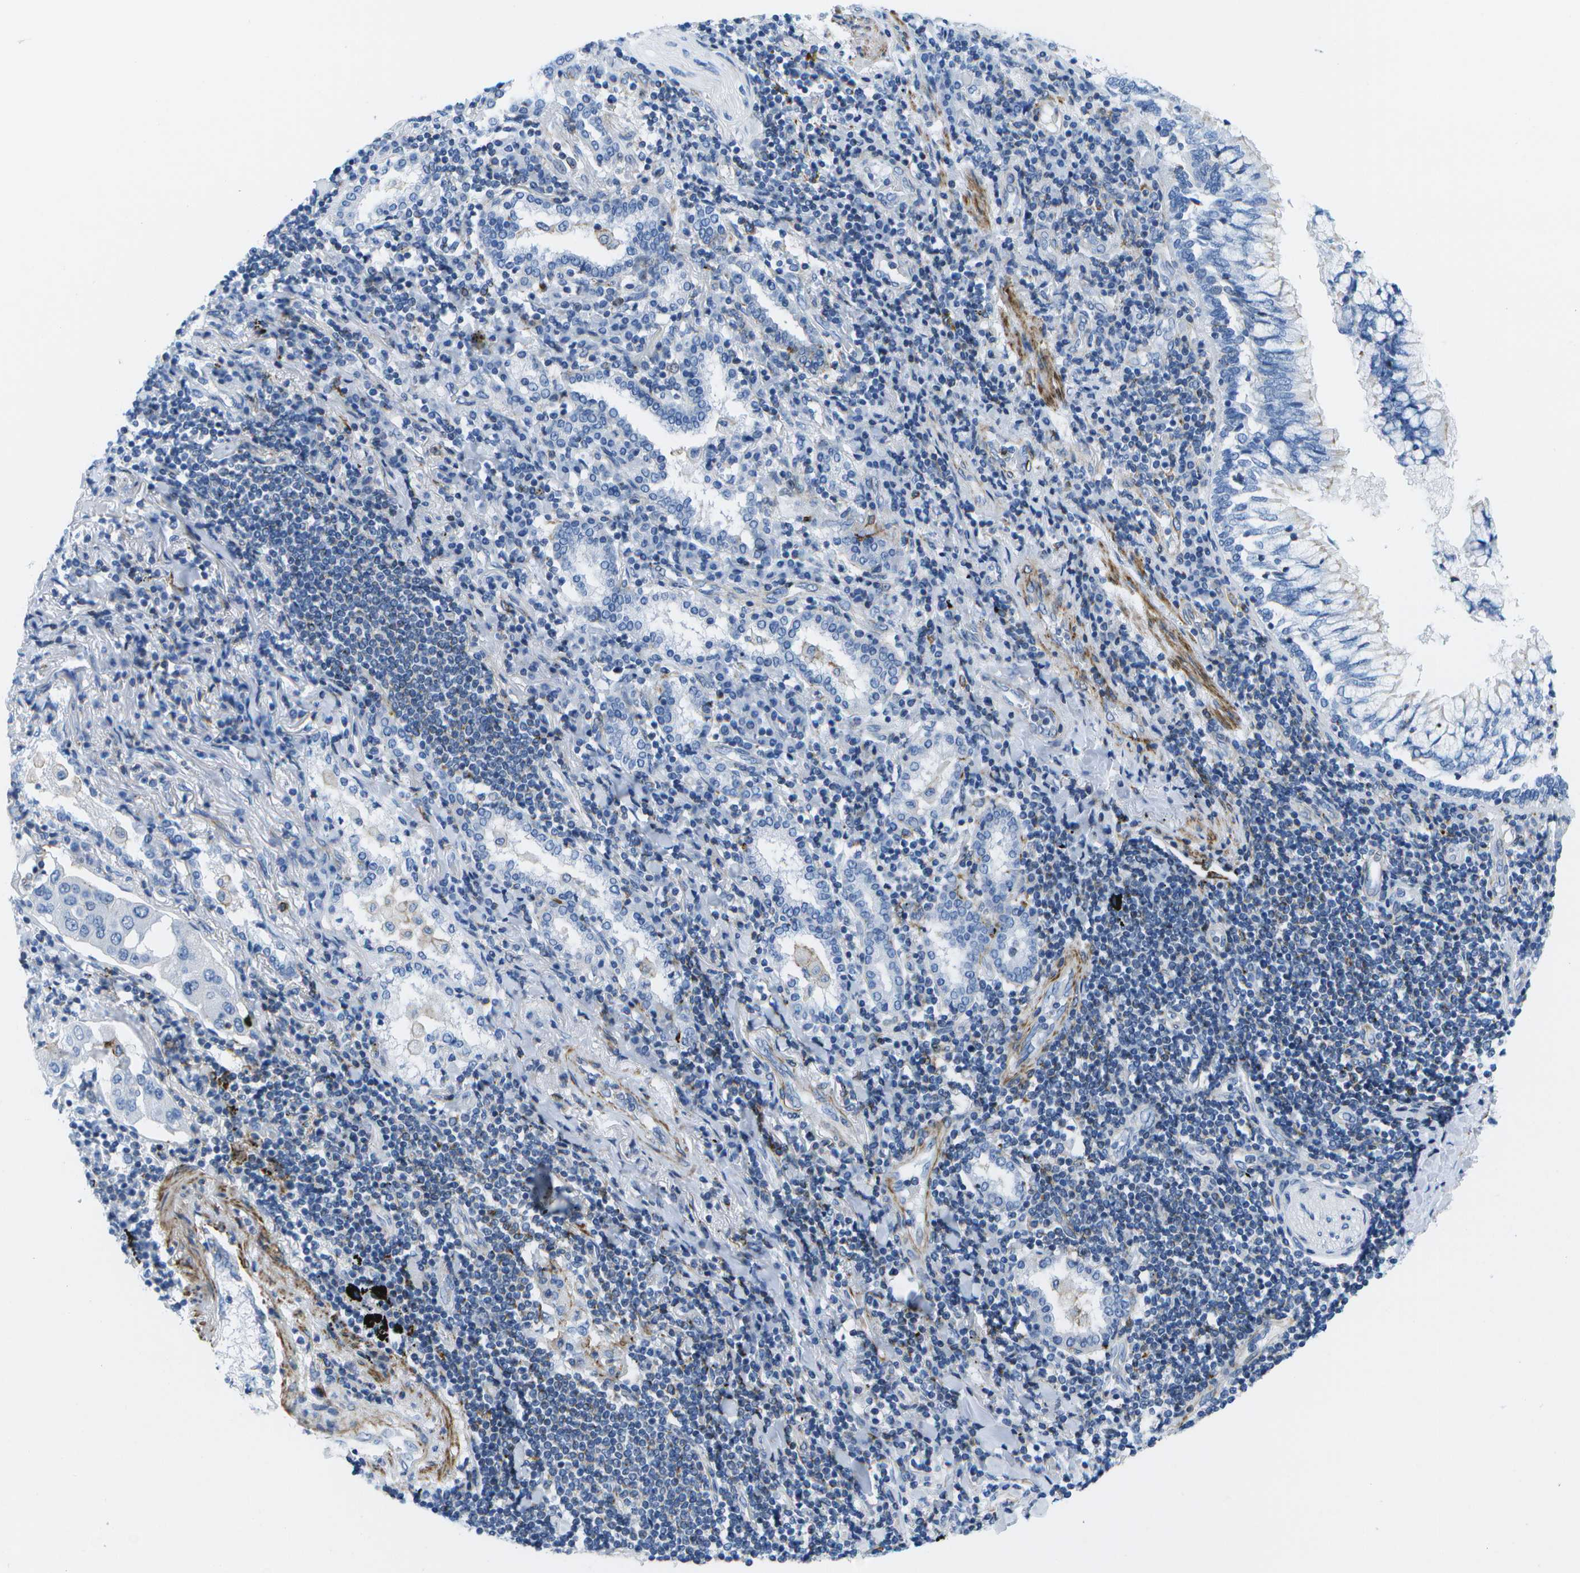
{"staining": {"intensity": "negative", "quantity": "none", "location": "none"}, "tissue": "lung cancer", "cell_type": "Tumor cells", "image_type": "cancer", "snomed": [{"axis": "morphology", "description": "Adenocarcinoma, NOS"}, {"axis": "topography", "description": "Lung"}], "caption": "Immunohistochemical staining of human lung adenocarcinoma shows no significant staining in tumor cells.", "gene": "ADGRG6", "patient": {"sex": "female", "age": 65}}